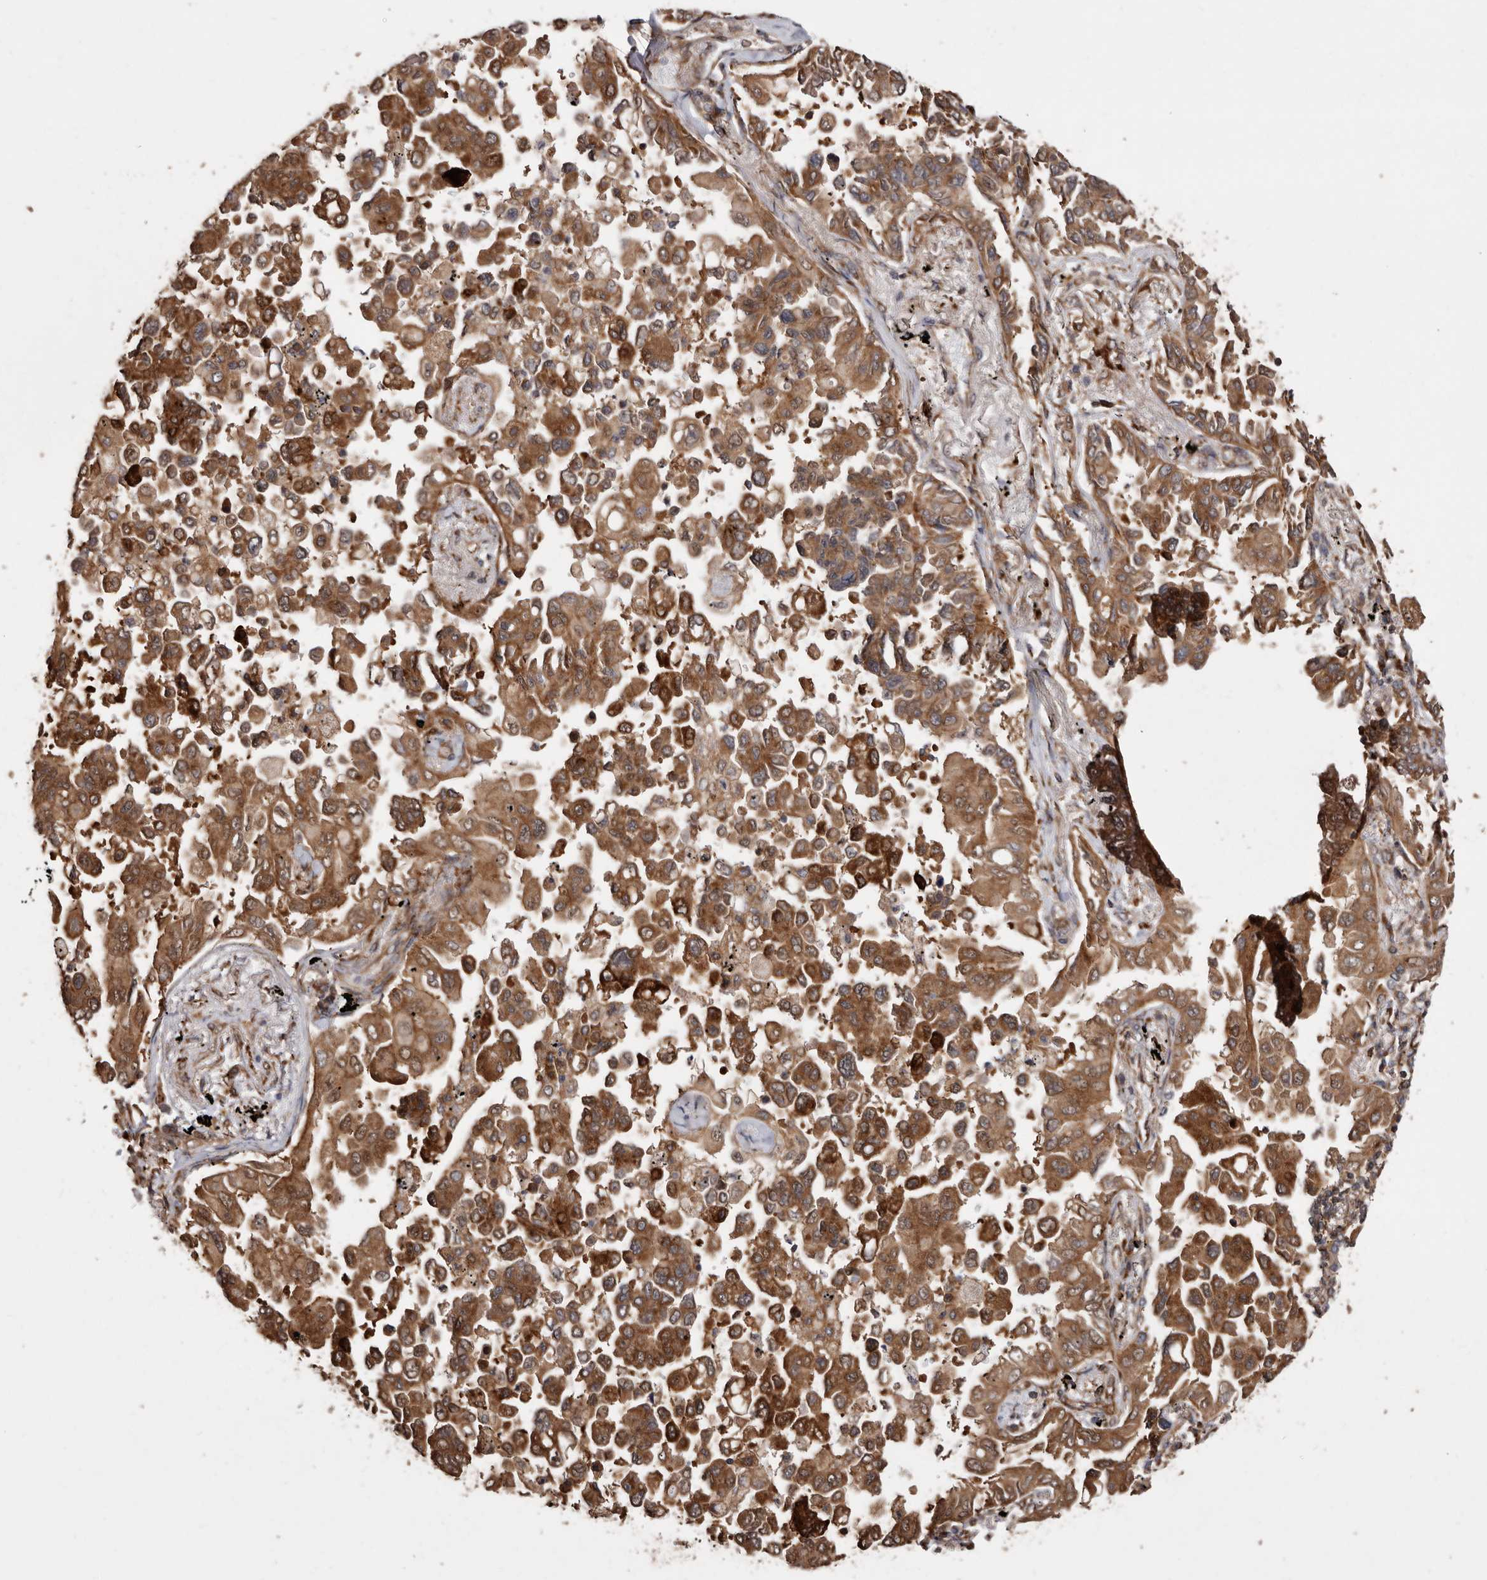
{"staining": {"intensity": "moderate", "quantity": ">75%", "location": "cytoplasmic/membranous"}, "tissue": "lung cancer", "cell_type": "Tumor cells", "image_type": "cancer", "snomed": [{"axis": "morphology", "description": "Adenocarcinoma, NOS"}, {"axis": "topography", "description": "Lung"}], "caption": "Protein positivity by immunohistochemistry exhibits moderate cytoplasmic/membranous expression in approximately >75% of tumor cells in lung cancer. (DAB IHC with brightfield microscopy, high magnification).", "gene": "FLAD1", "patient": {"sex": "female", "age": 67}}